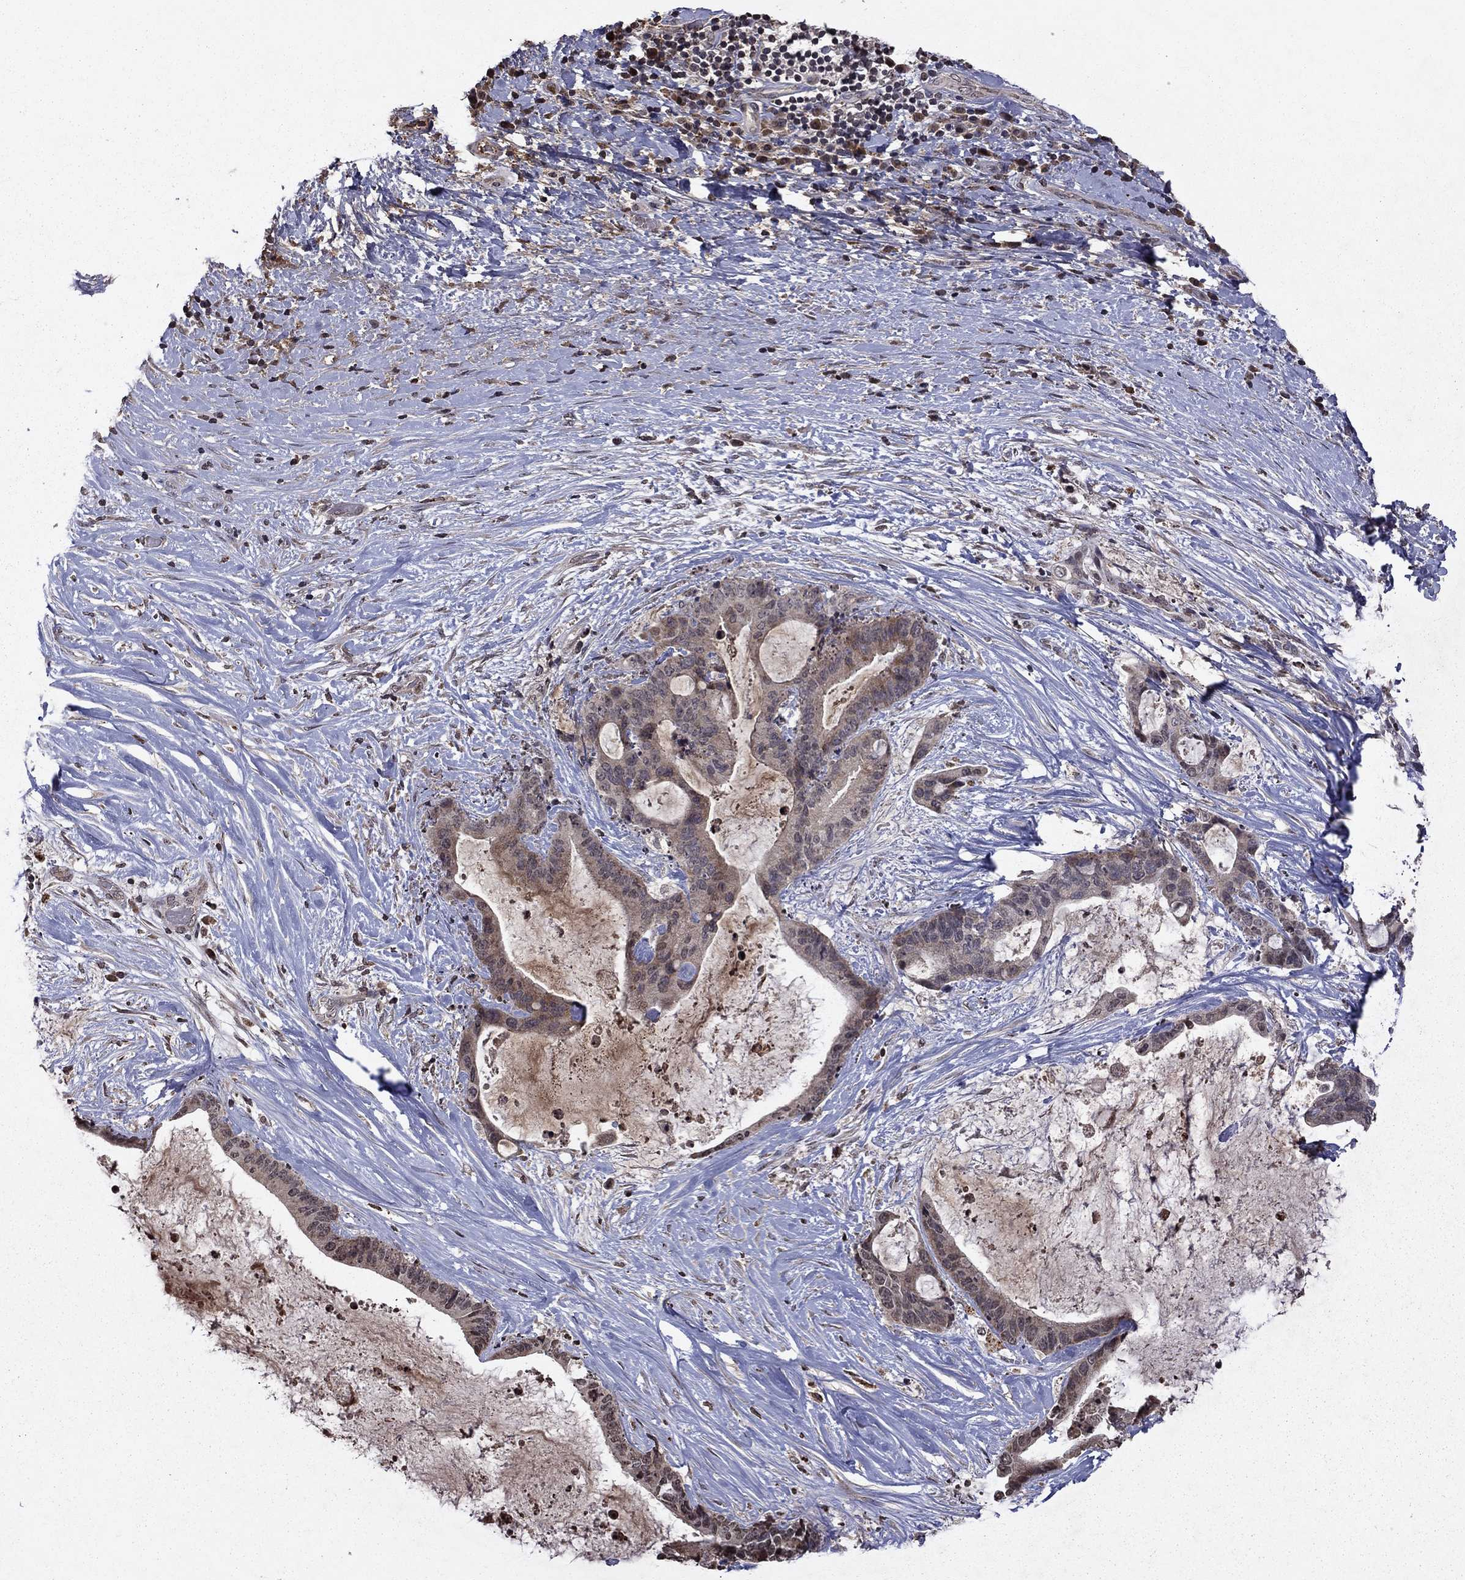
{"staining": {"intensity": "weak", "quantity": "<25%", "location": "cytoplasmic/membranous"}, "tissue": "liver cancer", "cell_type": "Tumor cells", "image_type": "cancer", "snomed": [{"axis": "morphology", "description": "Cholangiocarcinoma"}, {"axis": "topography", "description": "Liver"}], "caption": "Immunohistochemical staining of human cholangiocarcinoma (liver) displays no significant expression in tumor cells.", "gene": "NLGN1", "patient": {"sex": "female", "age": 73}}